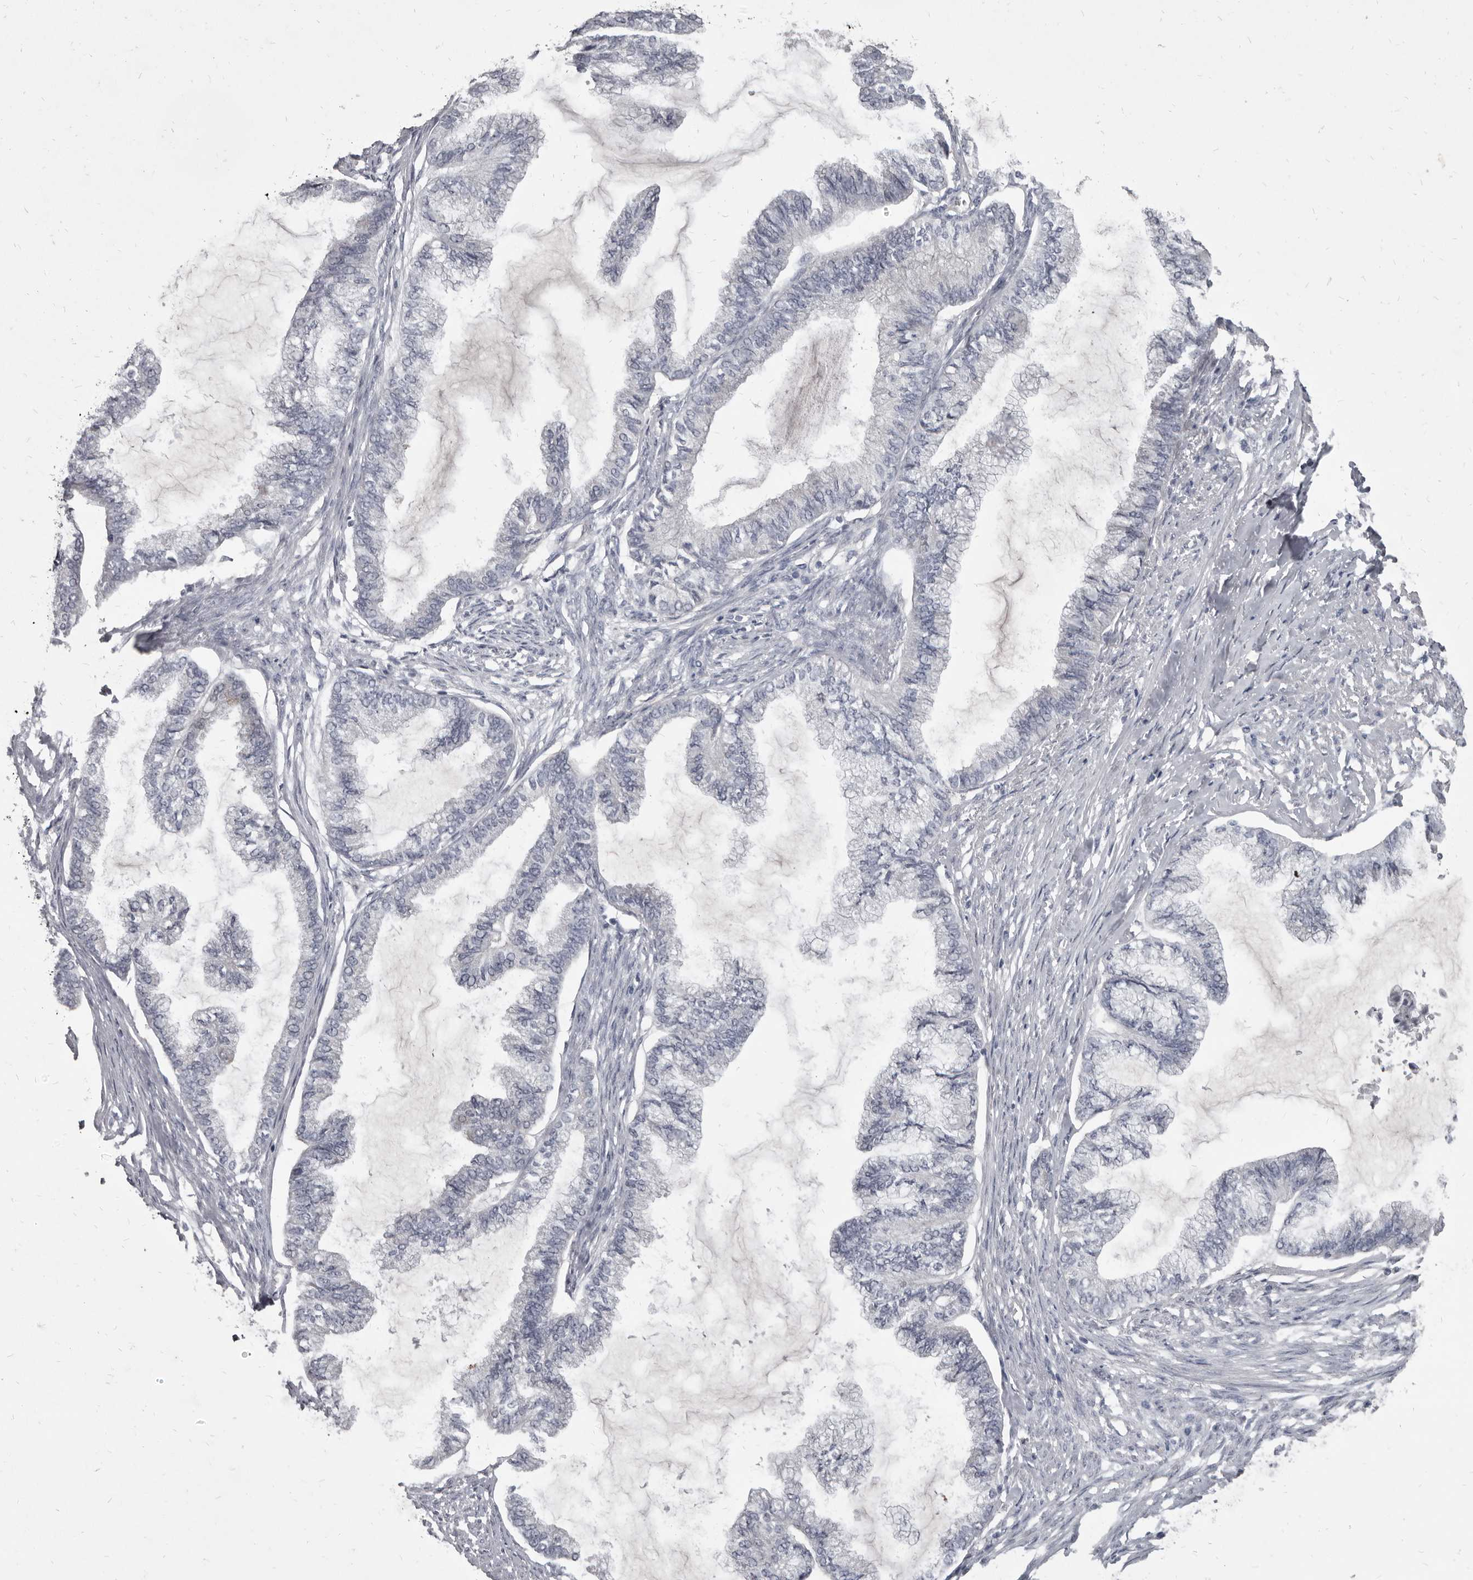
{"staining": {"intensity": "negative", "quantity": "none", "location": "none"}, "tissue": "endometrial cancer", "cell_type": "Tumor cells", "image_type": "cancer", "snomed": [{"axis": "morphology", "description": "Adenocarcinoma, NOS"}, {"axis": "topography", "description": "Endometrium"}], "caption": "The image displays no staining of tumor cells in endometrial cancer (adenocarcinoma).", "gene": "GSK3B", "patient": {"sex": "female", "age": 86}}